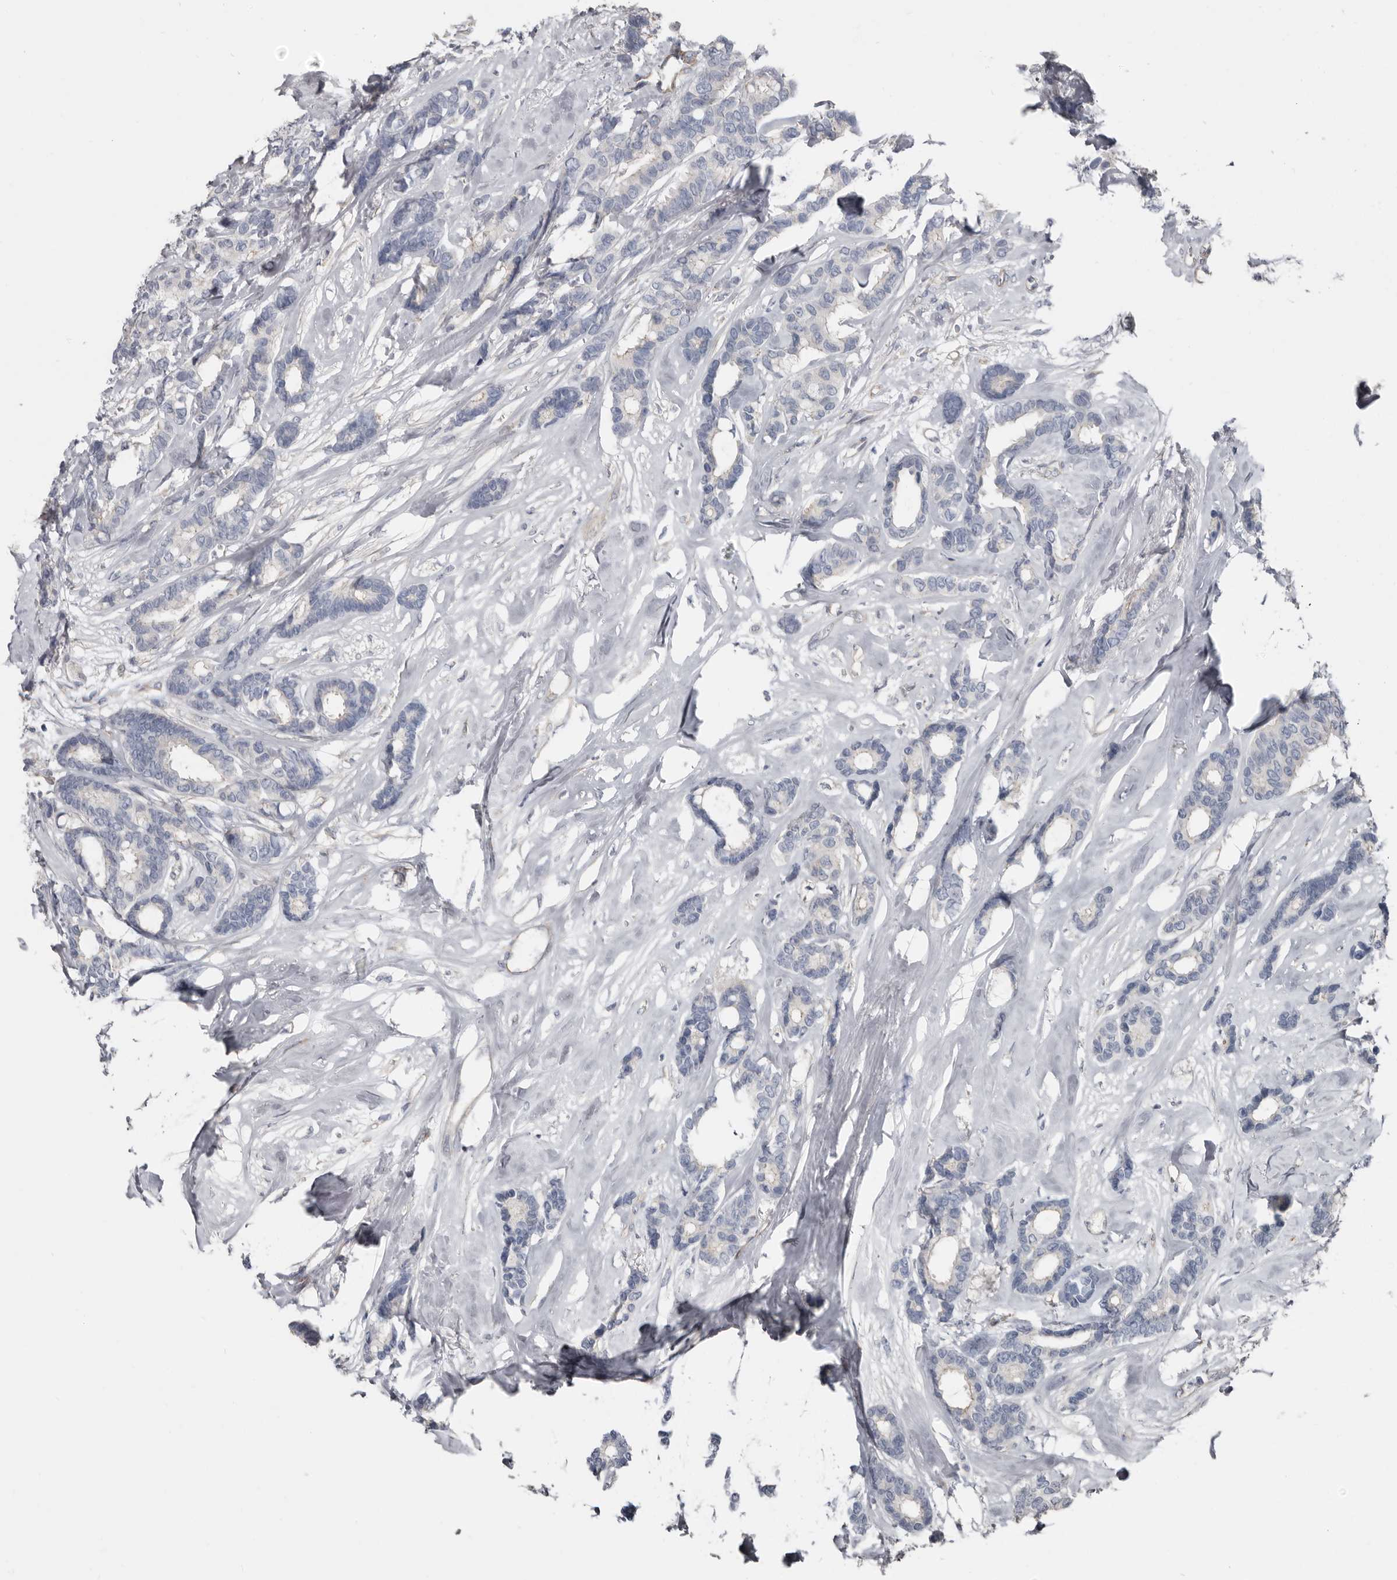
{"staining": {"intensity": "negative", "quantity": "none", "location": "none"}, "tissue": "breast cancer", "cell_type": "Tumor cells", "image_type": "cancer", "snomed": [{"axis": "morphology", "description": "Duct carcinoma"}, {"axis": "topography", "description": "Breast"}], "caption": "Breast cancer was stained to show a protein in brown. There is no significant expression in tumor cells.", "gene": "ZNF114", "patient": {"sex": "female", "age": 87}}